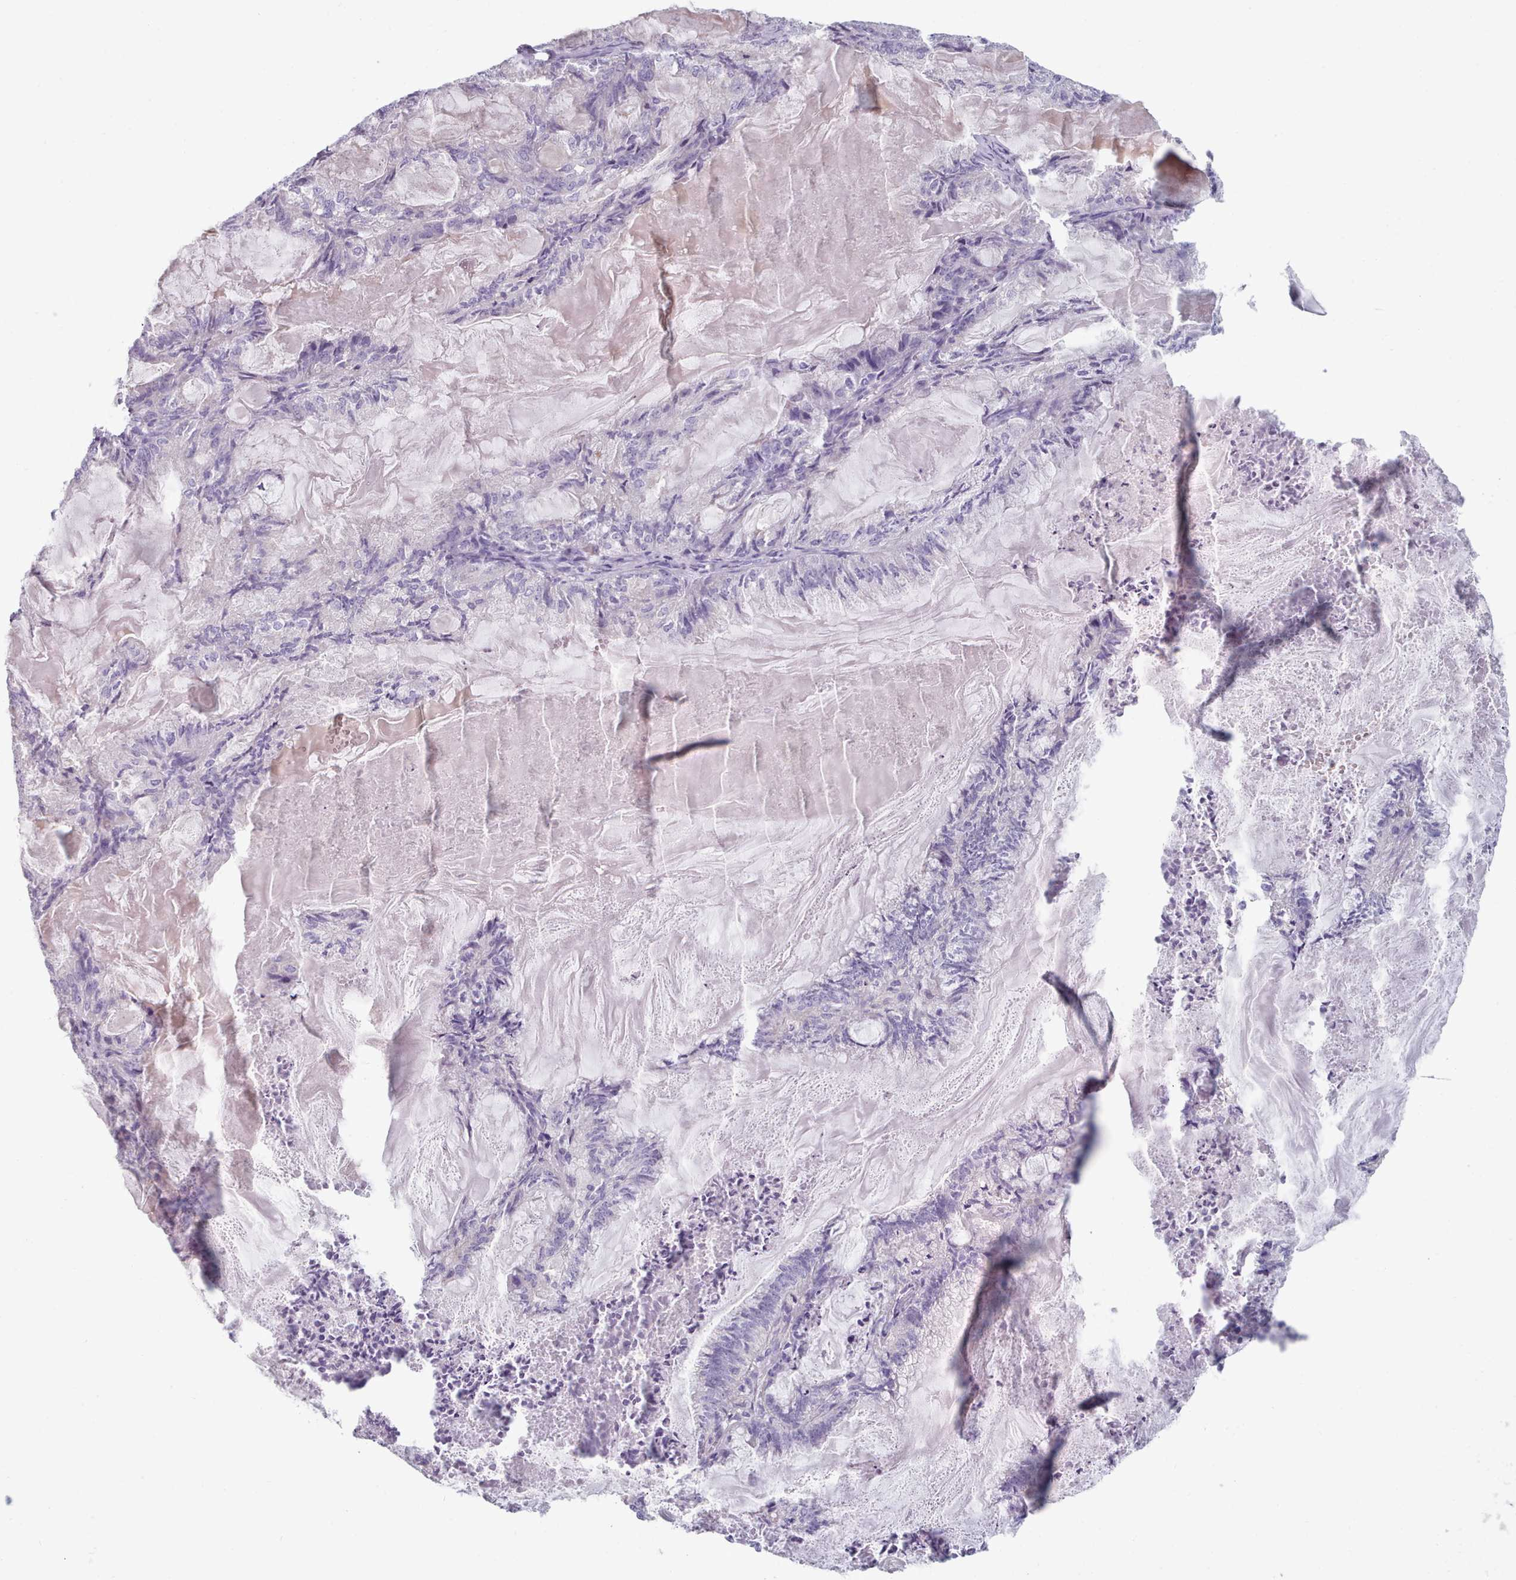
{"staining": {"intensity": "negative", "quantity": "none", "location": "none"}, "tissue": "endometrial cancer", "cell_type": "Tumor cells", "image_type": "cancer", "snomed": [{"axis": "morphology", "description": "Adenocarcinoma, NOS"}, {"axis": "topography", "description": "Endometrium"}], "caption": "The photomicrograph displays no staining of tumor cells in endometrial adenocarcinoma.", "gene": "HAO1", "patient": {"sex": "female", "age": 86}}